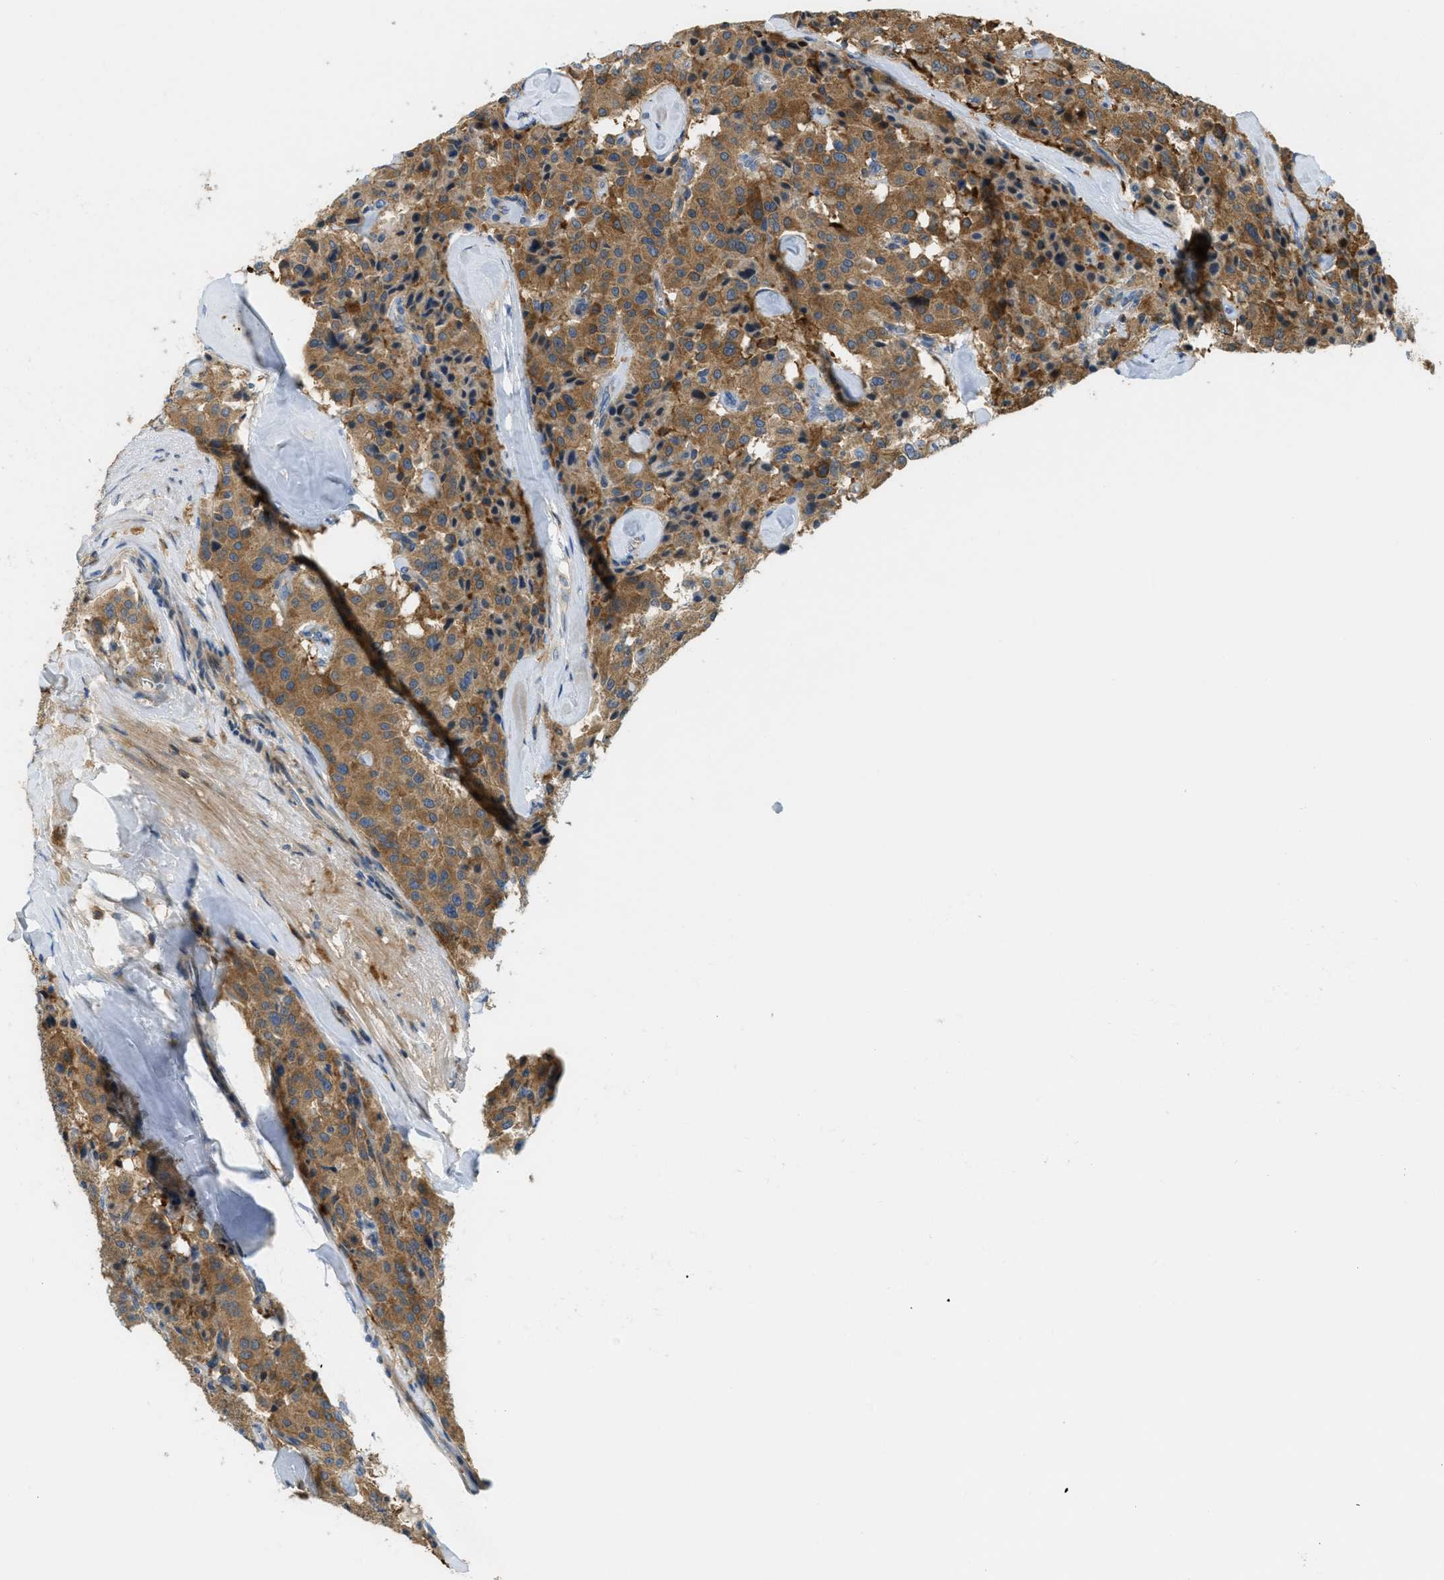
{"staining": {"intensity": "moderate", "quantity": ">75%", "location": "cytoplasmic/membranous"}, "tissue": "carcinoid", "cell_type": "Tumor cells", "image_type": "cancer", "snomed": [{"axis": "morphology", "description": "Carcinoid, malignant, NOS"}, {"axis": "topography", "description": "Lung"}], "caption": "Carcinoid (malignant) stained with a brown dye displays moderate cytoplasmic/membranous positive expression in approximately >75% of tumor cells.", "gene": "RFFL", "patient": {"sex": "male", "age": 30}}